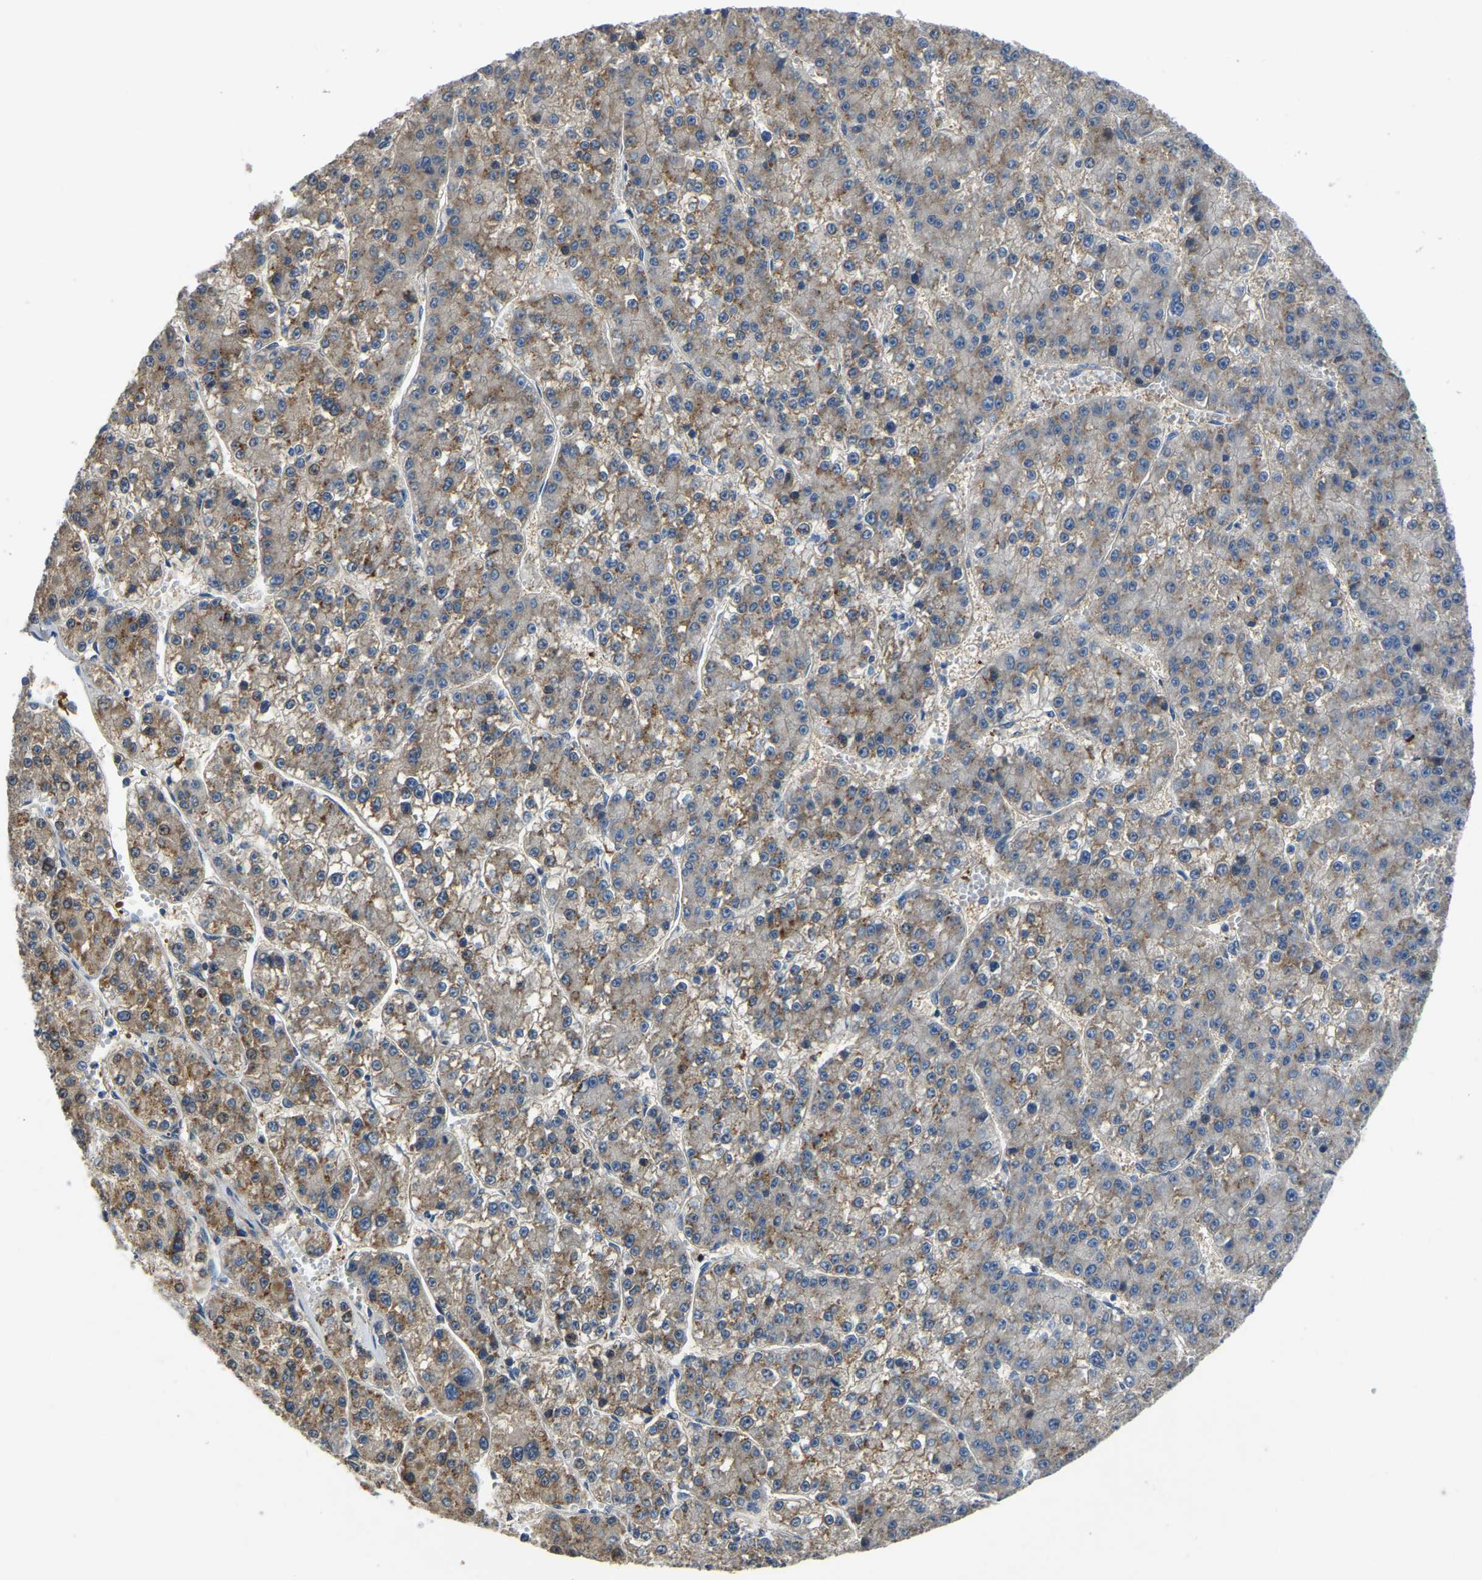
{"staining": {"intensity": "moderate", "quantity": "25%-75%", "location": "cytoplasmic/membranous"}, "tissue": "liver cancer", "cell_type": "Tumor cells", "image_type": "cancer", "snomed": [{"axis": "morphology", "description": "Carcinoma, Hepatocellular, NOS"}, {"axis": "topography", "description": "Liver"}], "caption": "This is a histology image of immunohistochemistry (IHC) staining of liver cancer (hepatocellular carcinoma), which shows moderate staining in the cytoplasmic/membranous of tumor cells.", "gene": "HIGD2B", "patient": {"sex": "female", "age": 73}}